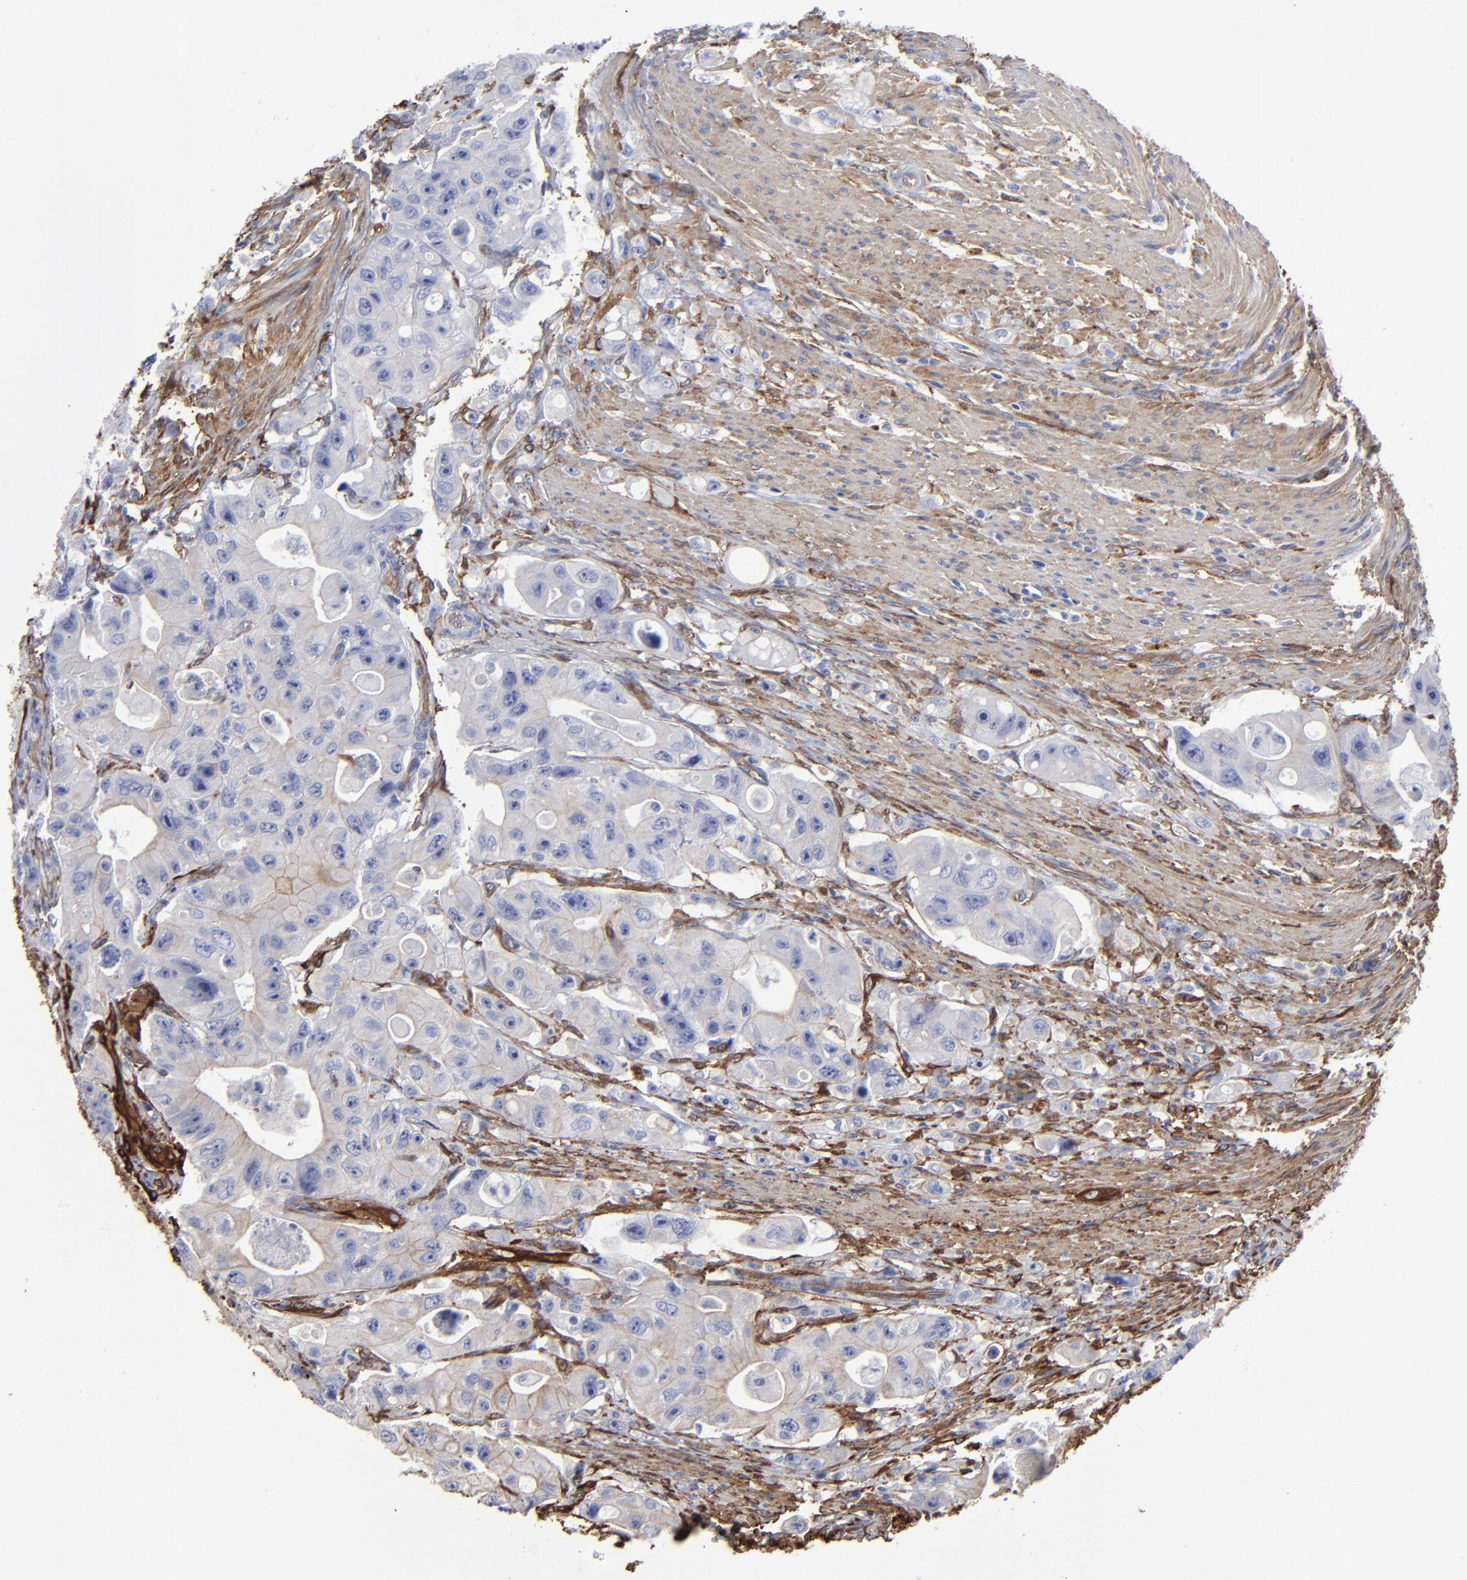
{"staining": {"intensity": "negative", "quantity": "none", "location": "none"}, "tissue": "colorectal cancer", "cell_type": "Tumor cells", "image_type": "cancer", "snomed": [{"axis": "morphology", "description": "Adenocarcinoma, NOS"}, {"axis": "topography", "description": "Colon"}], "caption": "There is no significant expression in tumor cells of colorectal cancer. (DAB immunohistochemistry, high magnification).", "gene": "CILP", "patient": {"sex": "female", "age": 46}}